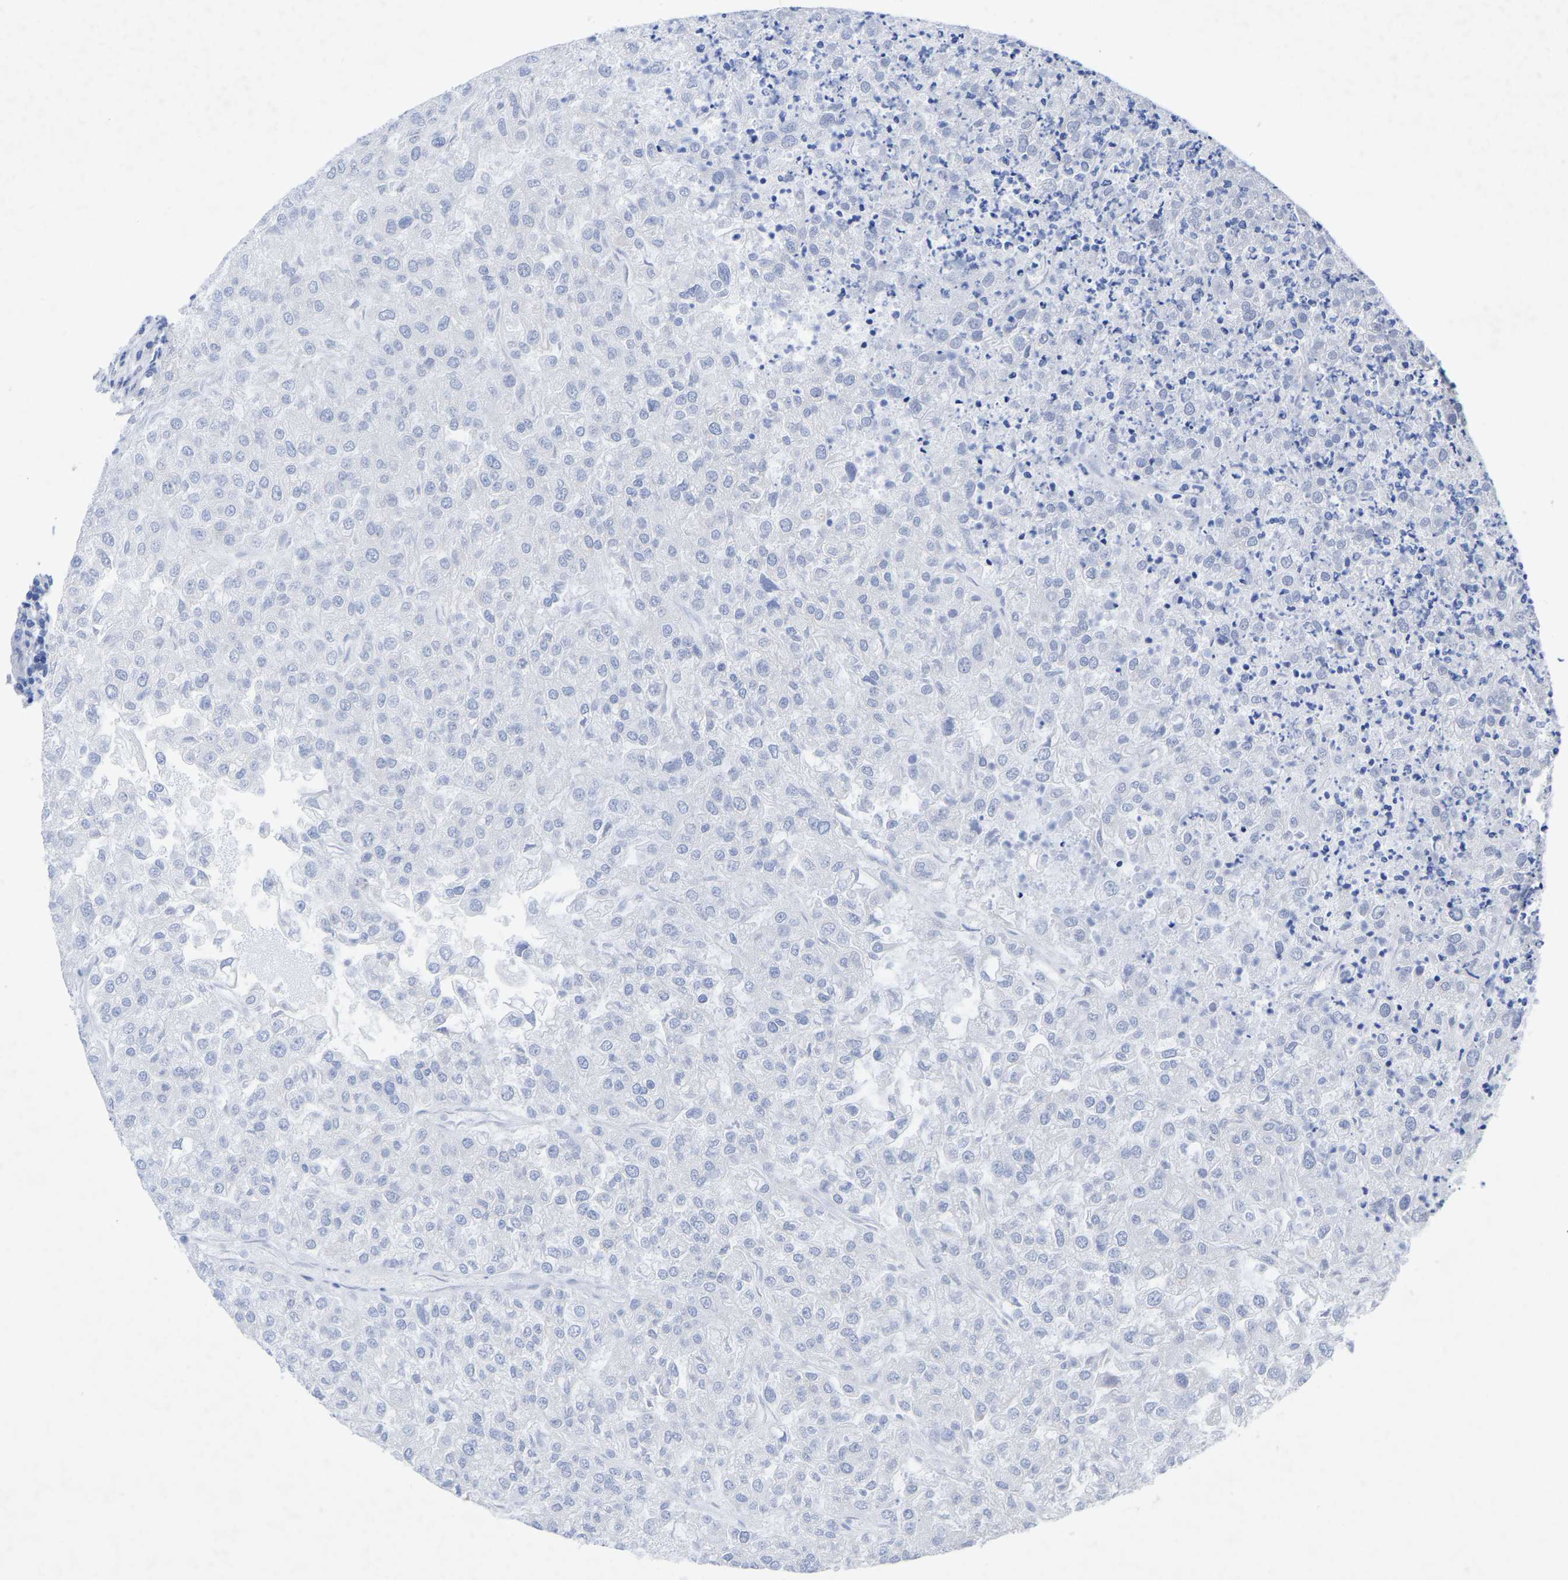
{"staining": {"intensity": "negative", "quantity": "none", "location": "none"}, "tissue": "renal cancer", "cell_type": "Tumor cells", "image_type": "cancer", "snomed": [{"axis": "morphology", "description": "Adenocarcinoma, NOS"}, {"axis": "topography", "description": "Kidney"}], "caption": "A high-resolution photomicrograph shows immunohistochemistry staining of renal adenocarcinoma, which reveals no significant positivity in tumor cells.", "gene": "HAPLN1", "patient": {"sex": "female", "age": 54}}